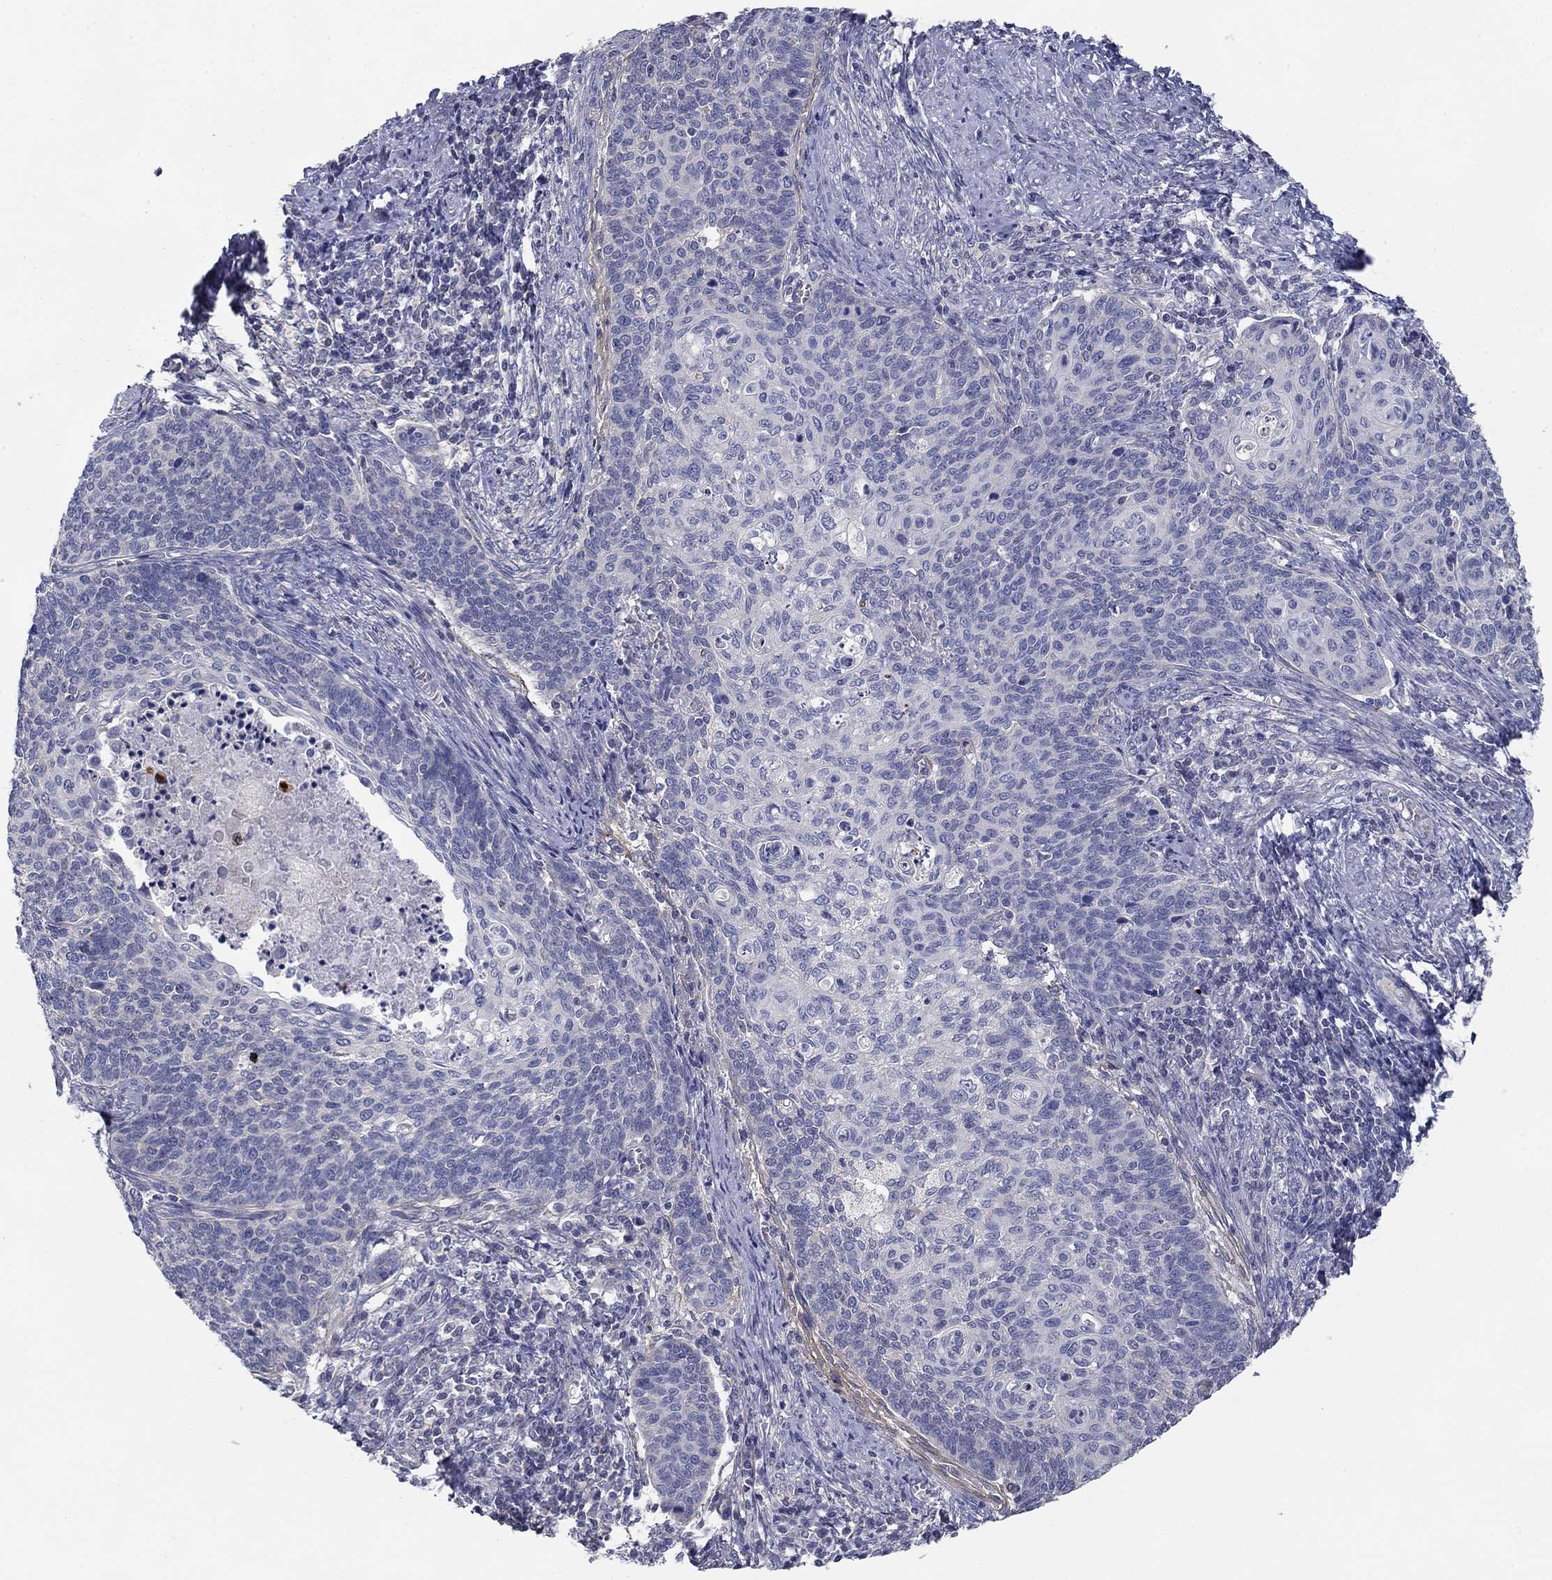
{"staining": {"intensity": "negative", "quantity": "none", "location": "none"}, "tissue": "cervical cancer", "cell_type": "Tumor cells", "image_type": "cancer", "snomed": [{"axis": "morphology", "description": "Normal tissue, NOS"}, {"axis": "morphology", "description": "Squamous cell carcinoma, NOS"}, {"axis": "topography", "description": "Cervix"}], "caption": "Tumor cells are negative for protein expression in human squamous cell carcinoma (cervical).", "gene": "GRK7", "patient": {"sex": "female", "age": 39}}